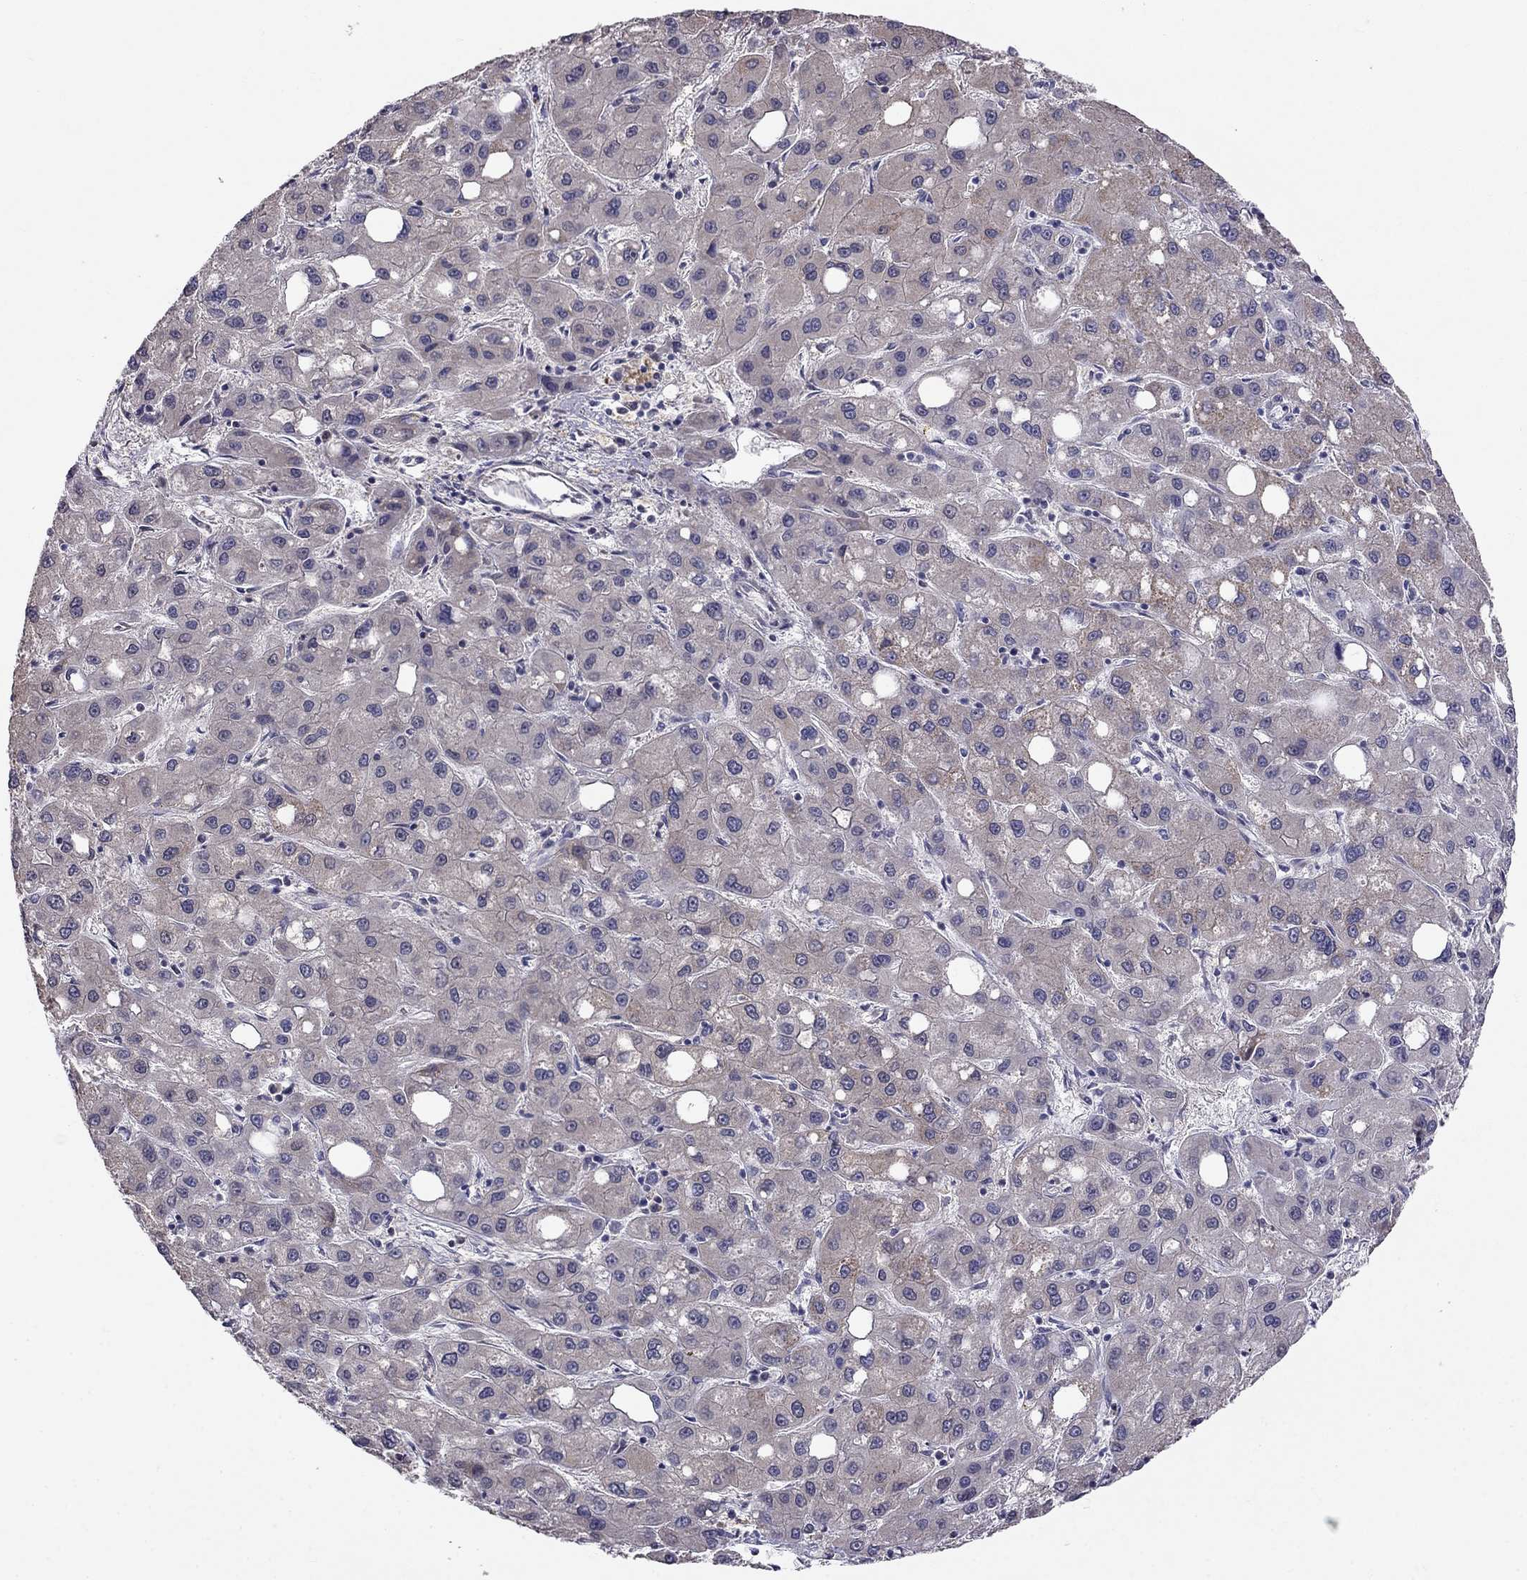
{"staining": {"intensity": "negative", "quantity": "none", "location": "none"}, "tissue": "liver cancer", "cell_type": "Tumor cells", "image_type": "cancer", "snomed": [{"axis": "morphology", "description": "Carcinoma, Hepatocellular, NOS"}, {"axis": "topography", "description": "Liver"}], "caption": "Immunohistochemistry (IHC) of human liver hepatocellular carcinoma demonstrates no positivity in tumor cells.", "gene": "LRRC39", "patient": {"sex": "male", "age": 73}}